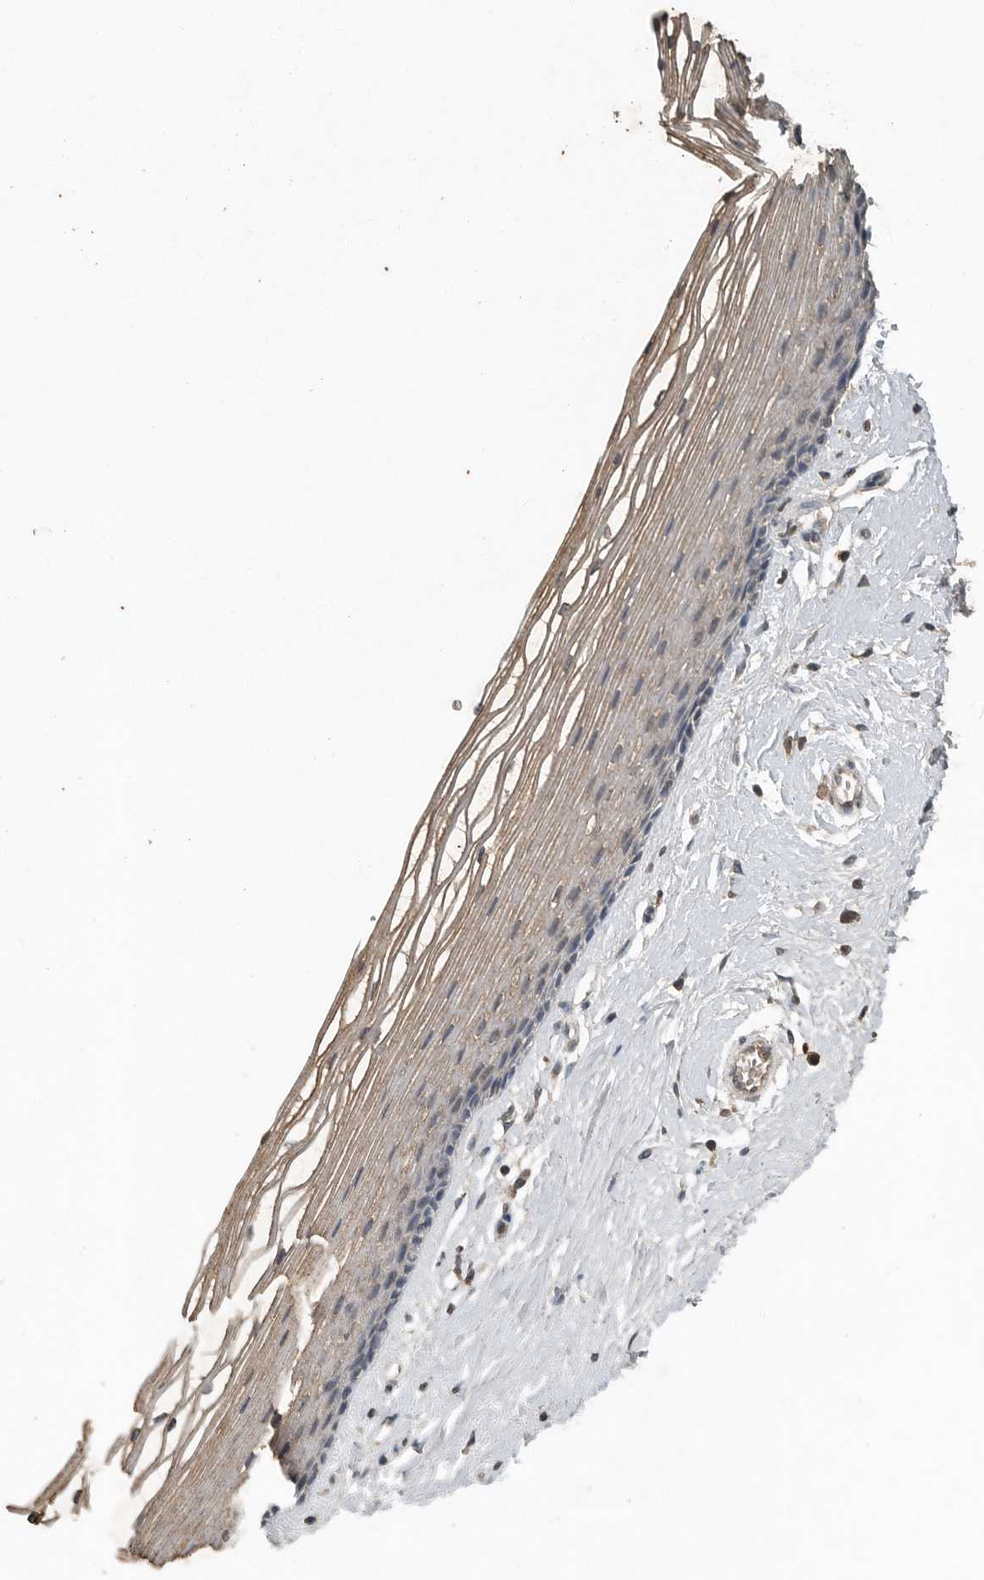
{"staining": {"intensity": "weak", "quantity": "25%-75%", "location": "cytoplasmic/membranous"}, "tissue": "vagina", "cell_type": "Squamous epithelial cells", "image_type": "normal", "snomed": [{"axis": "morphology", "description": "Normal tissue, NOS"}, {"axis": "topography", "description": "Vagina"}], "caption": "Weak cytoplasmic/membranous positivity for a protein is identified in about 25%-75% of squamous epithelial cells of normal vagina using IHC.", "gene": "IL6ST", "patient": {"sex": "female", "age": 46}}